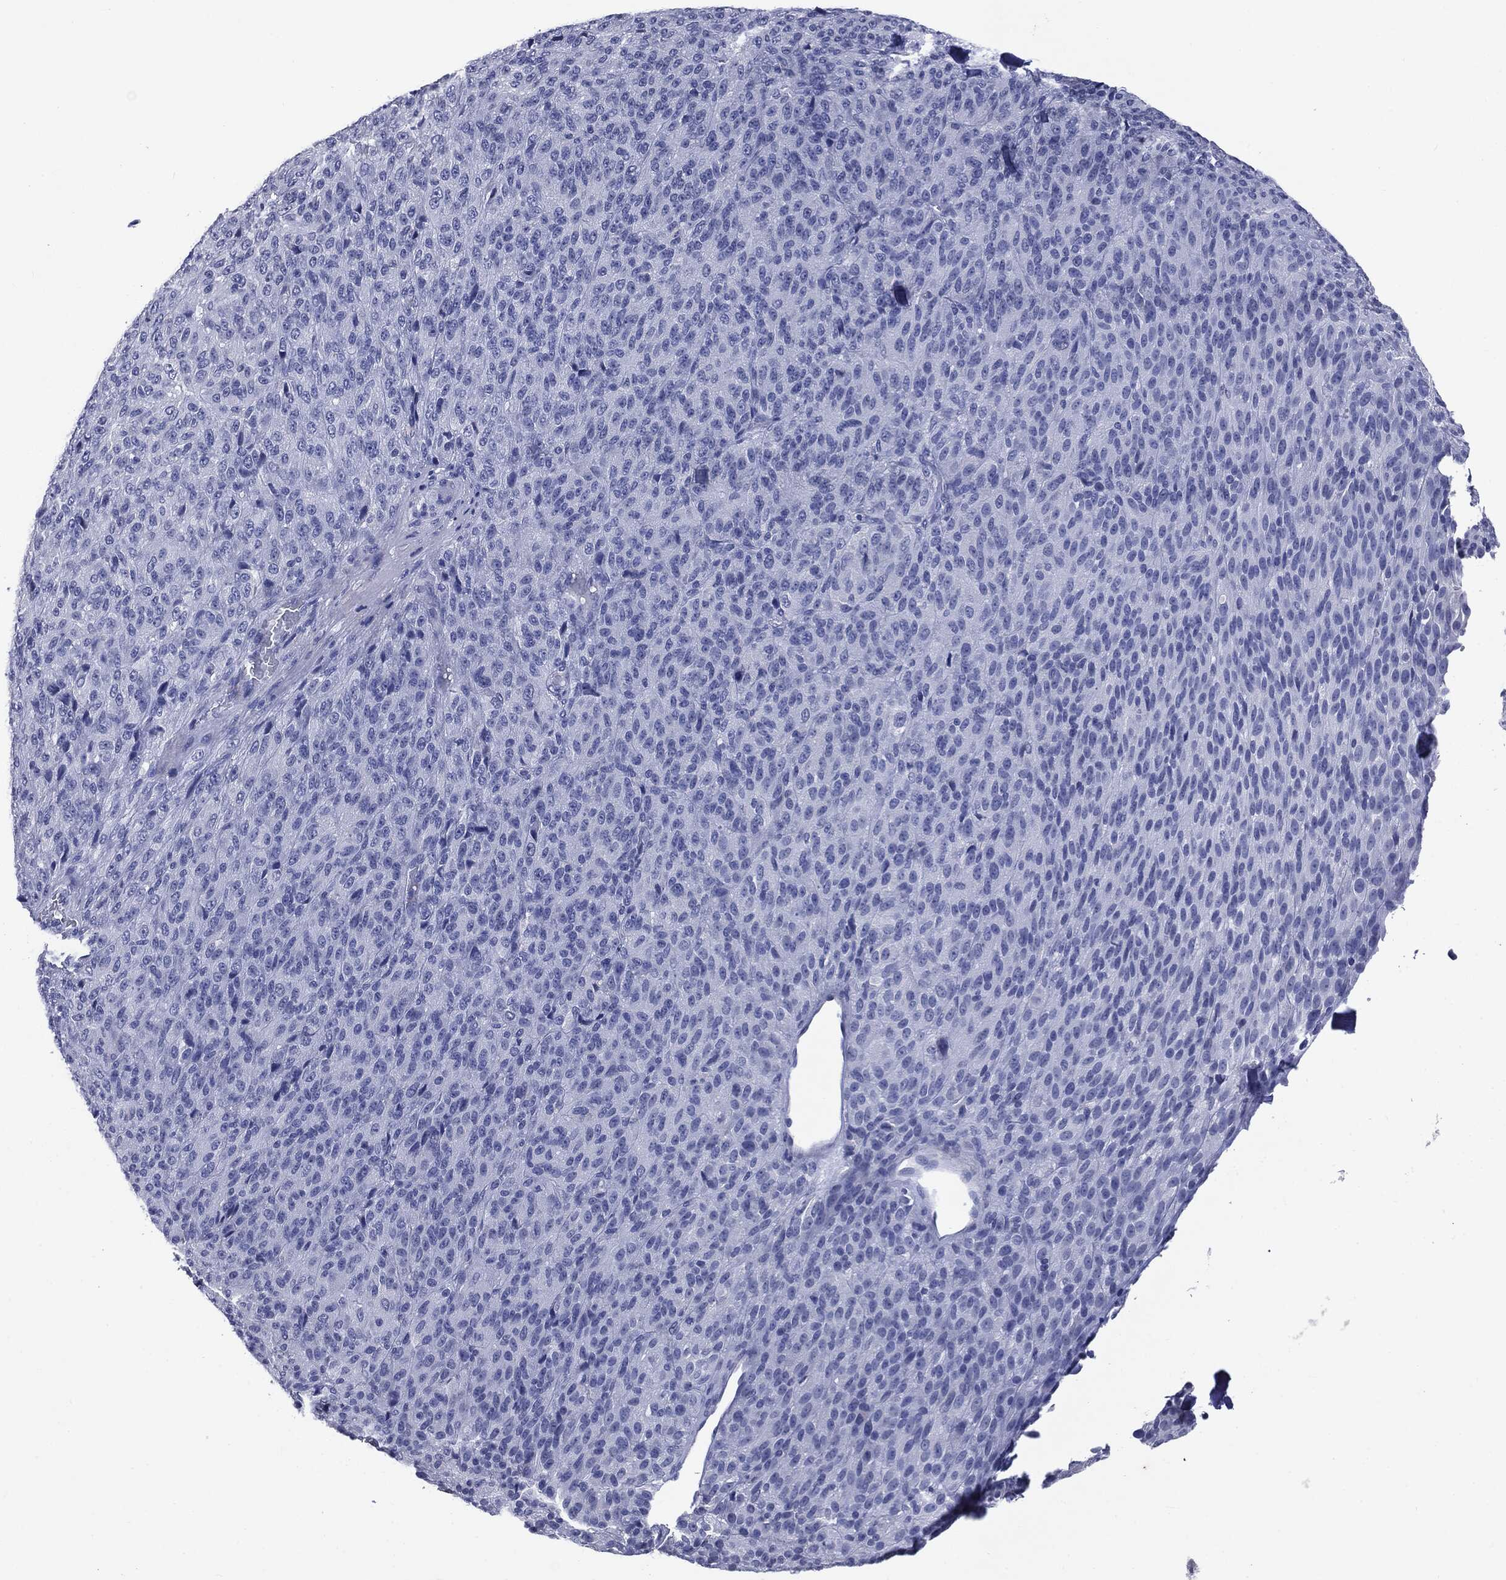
{"staining": {"intensity": "negative", "quantity": "none", "location": "none"}, "tissue": "melanoma", "cell_type": "Tumor cells", "image_type": "cancer", "snomed": [{"axis": "morphology", "description": "Malignant melanoma, Metastatic site"}, {"axis": "topography", "description": "Brain"}], "caption": "High power microscopy photomicrograph of an IHC histopathology image of melanoma, revealing no significant staining in tumor cells.", "gene": "TSHB", "patient": {"sex": "female", "age": 56}}